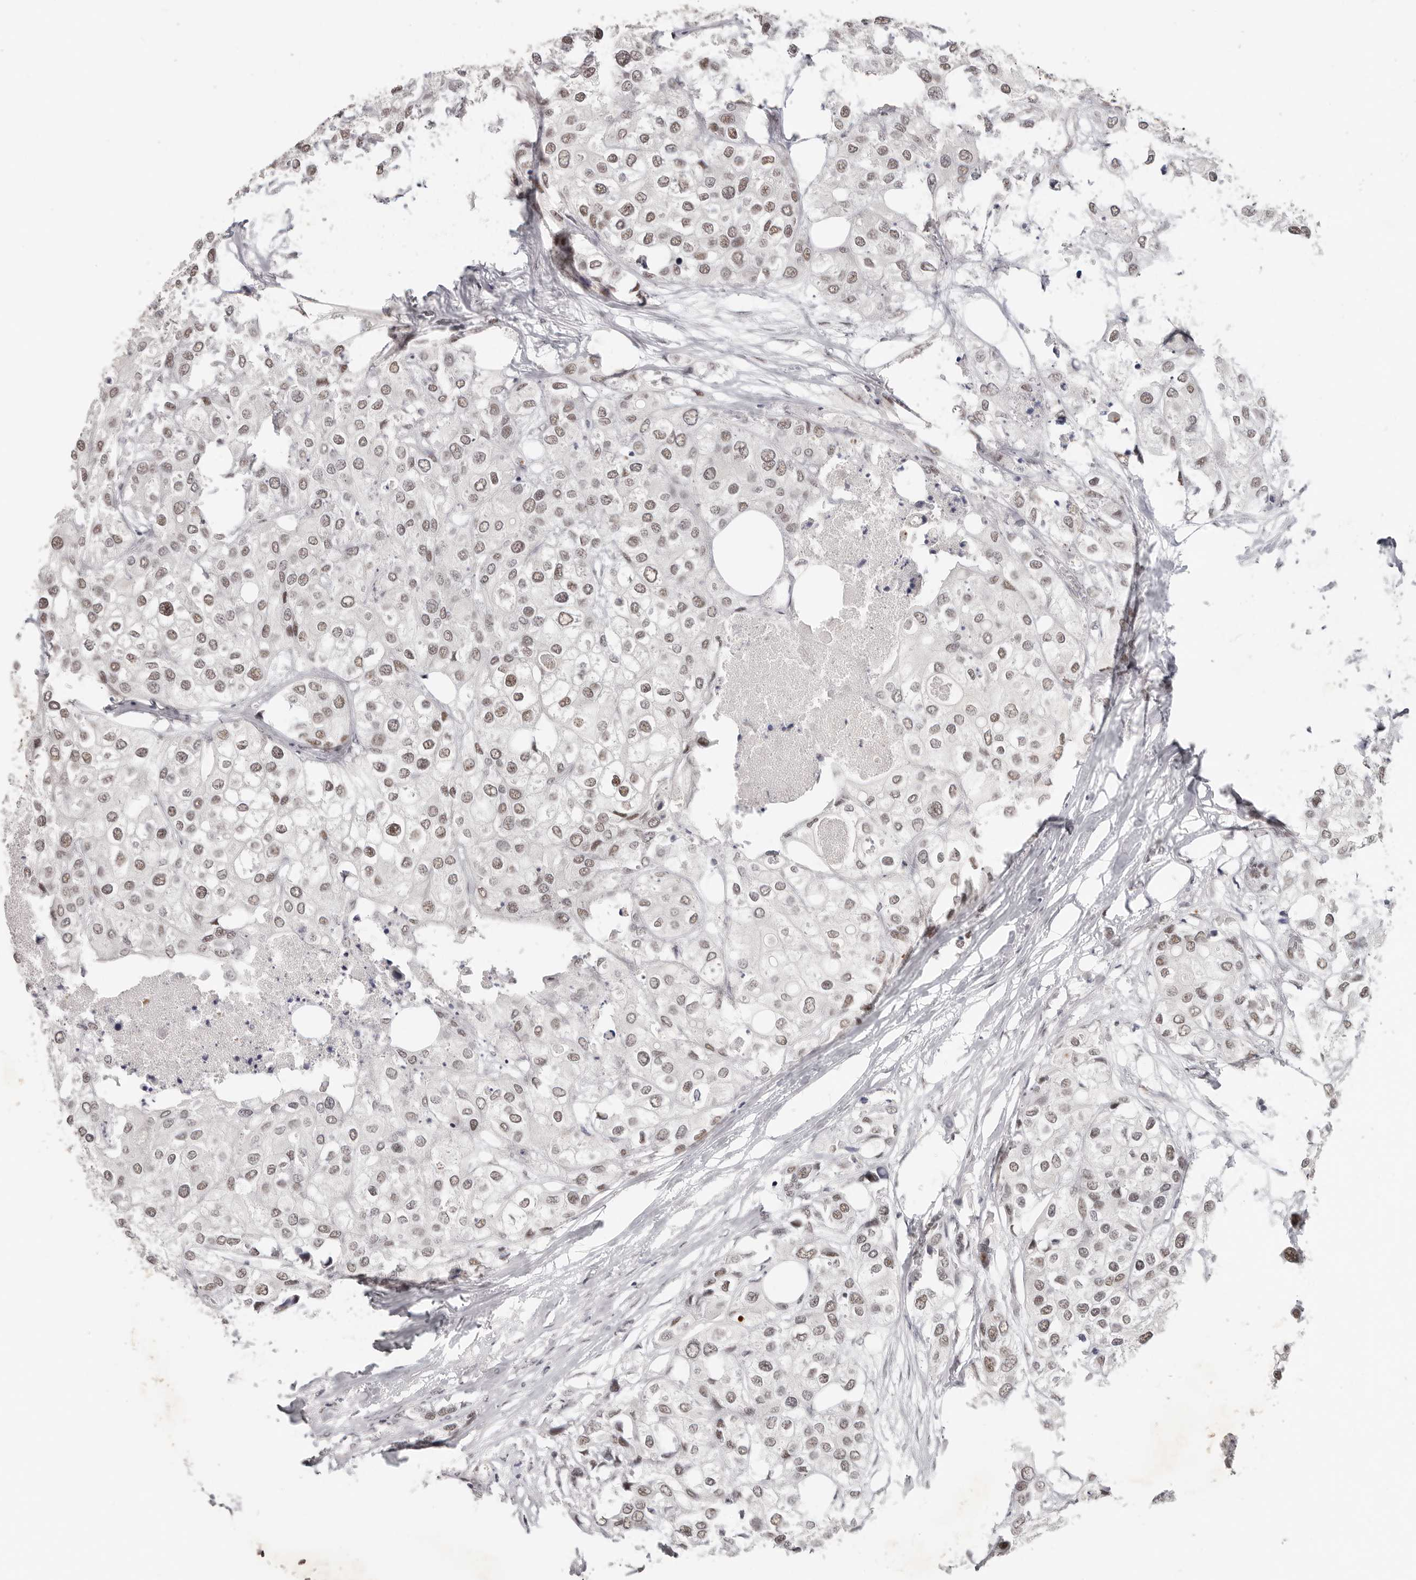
{"staining": {"intensity": "moderate", "quantity": "25%-75%", "location": "nuclear"}, "tissue": "urothelial cancer", "cell_type": "Tumor cells", "image_type": "cancer", "snomed": [{"axis": "morphology", "description": "Urothelial carcinoma, High grade"}, {"axis": "topography", "description": "Urinary bladder"}], "caption": "High-magnification brightfield microscopy of urothelial cancer stained with DAB (brown) and counterstained with hematoxylin (blue). tumor cells exhibit moderate nuclear expression is appreciated in approximately25%-75% of cells.", "gene": "LARP7", "patient": {"sex": "male", "age": 64}}